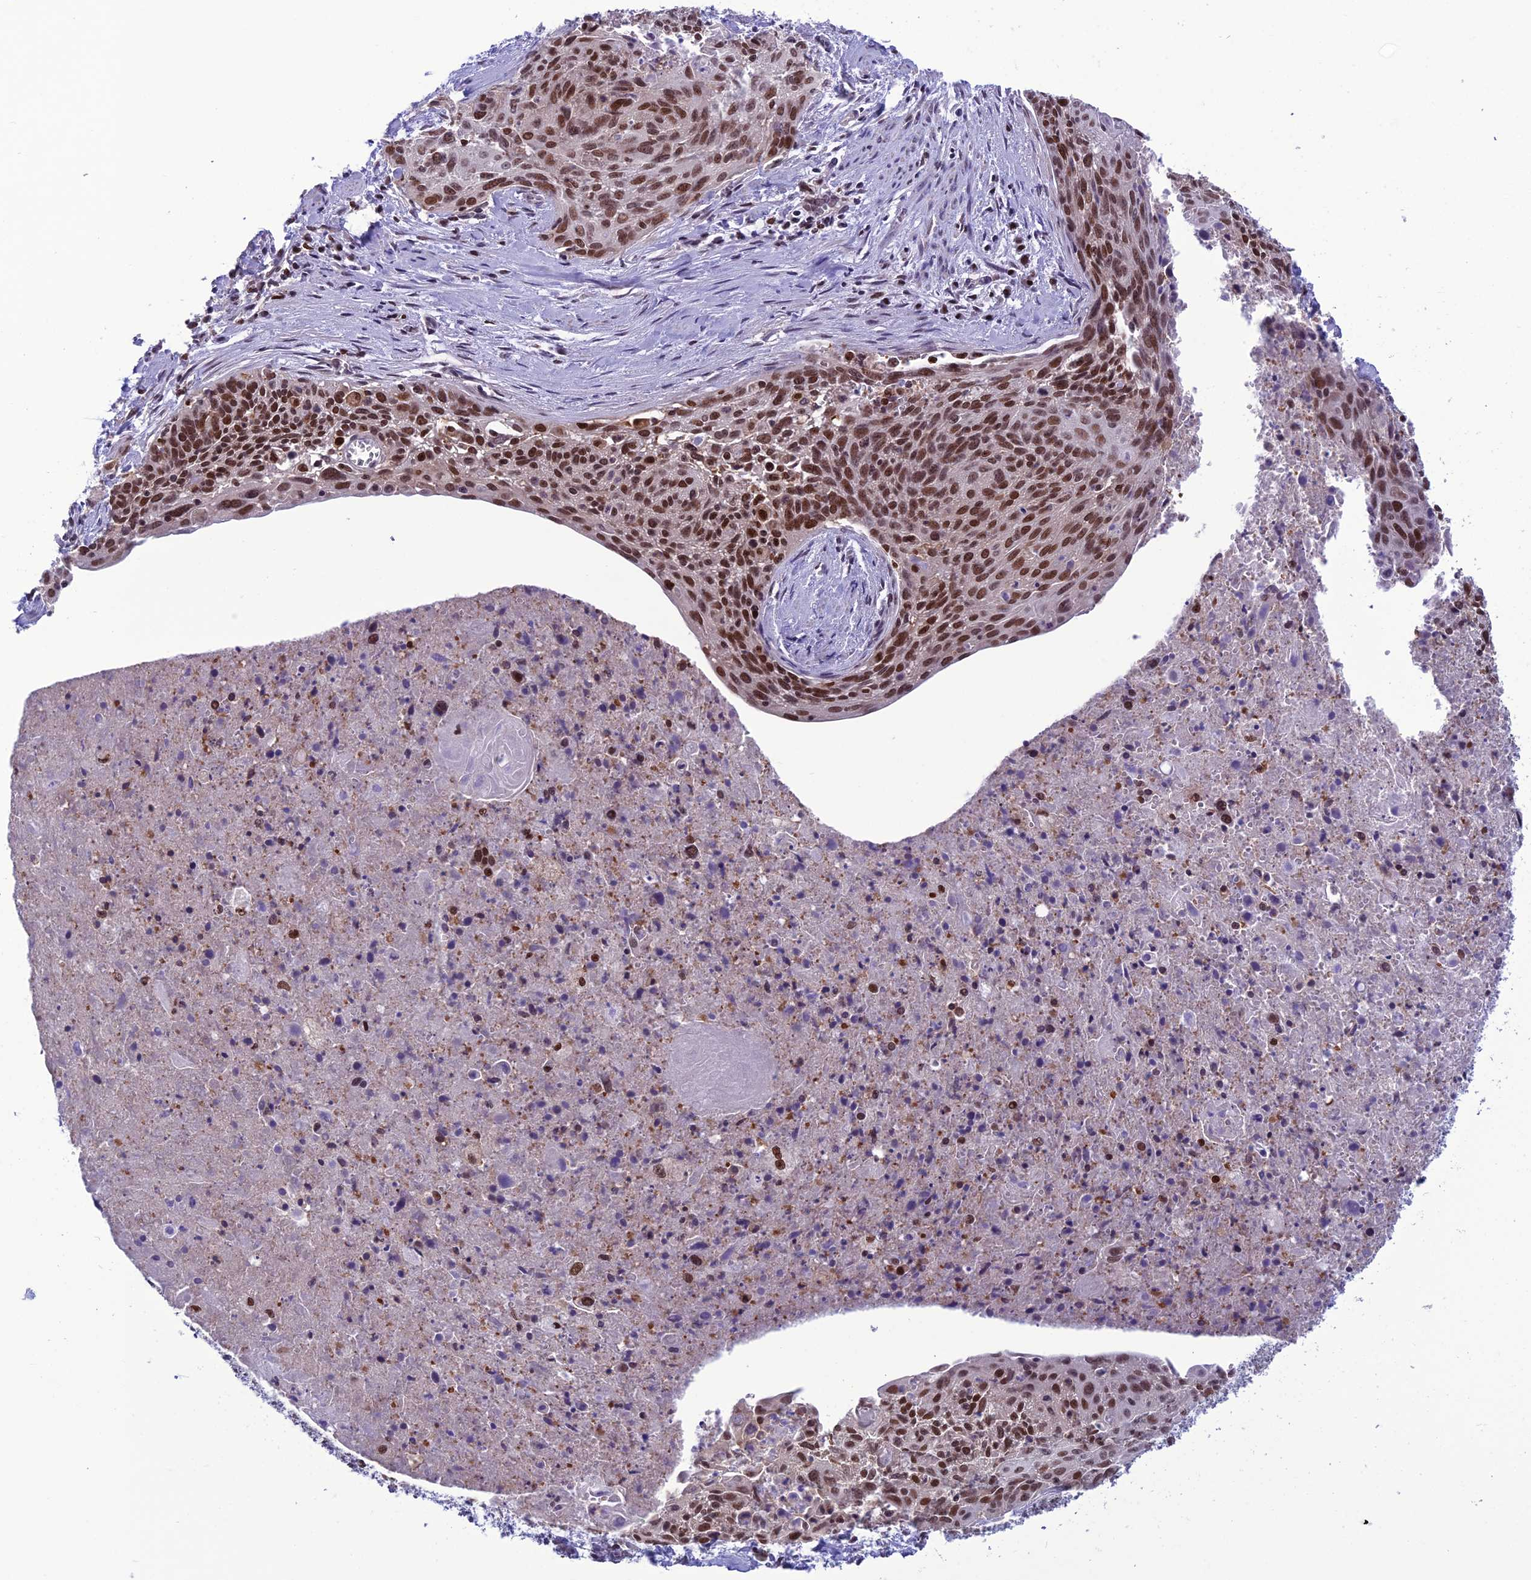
{"staining": {"intensity": "strong", "quantity": ">75%", "location": "nuclear"}, "tissue": "cervical cancer", "cell_type": "Tumor cells", "image_type": "cancer", "snomed": [{"axis": "morphology", "description": "Squamous cell carcinoma, NOS"}, {"axis": "topography", "description": "Cervix"}], "caption": "The micrograph demonstrates a brown stain indicating the presence of a protein in the nuclear of tumor cells in cervical cancer (squamous cell carcinoma). The staining is performed using DAB (3,3'-diaminobenzidine) brown chromogen to label protein expression. The nuclei are counter-stained blue using hematoxylin.", "gene": "MIS12", "patient": {"sex": "female", "age": 55}}